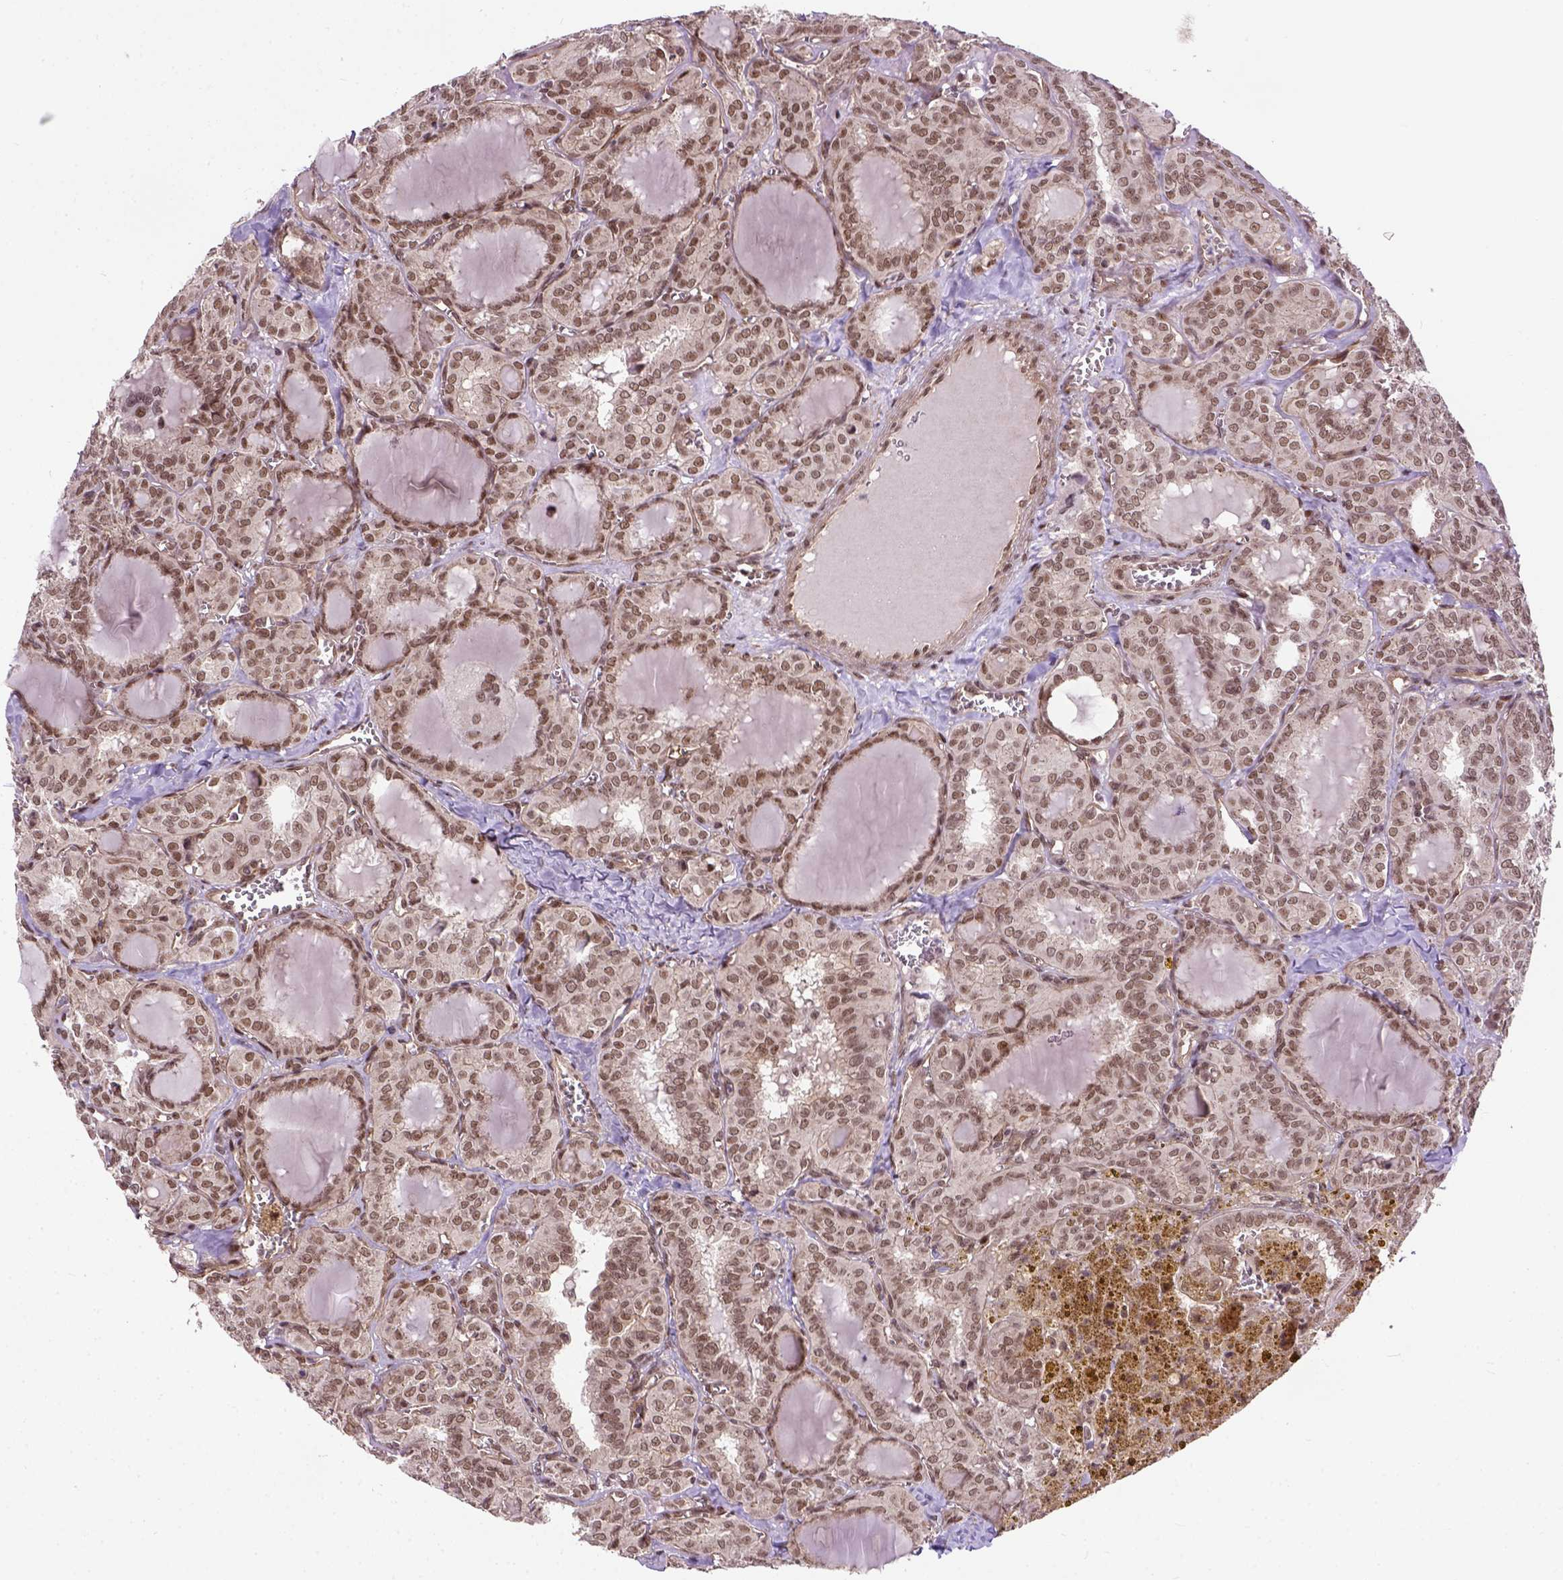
{"staining": {"intensity": "moderate", "quantity": ">75%", "location": "nuclear"}, "tissue": "thyroid cancer", "cell_type": "Tumor cells", "image_type": "cancer", "snomed": [{"axis": "morphology", "description": "Papillary adenocarcinoma, NOS"}, {"axis": "topography", "description": "Thyroid gland"}], "caption": "About >75% of tumor cells in thyroid papillary adenocarcinoma reveal moderate nuclear protein staining as visualized by brown immunohistochemical staining.", "gene": "ZNF630", "patient": {"sex": "female", "age": 41}}